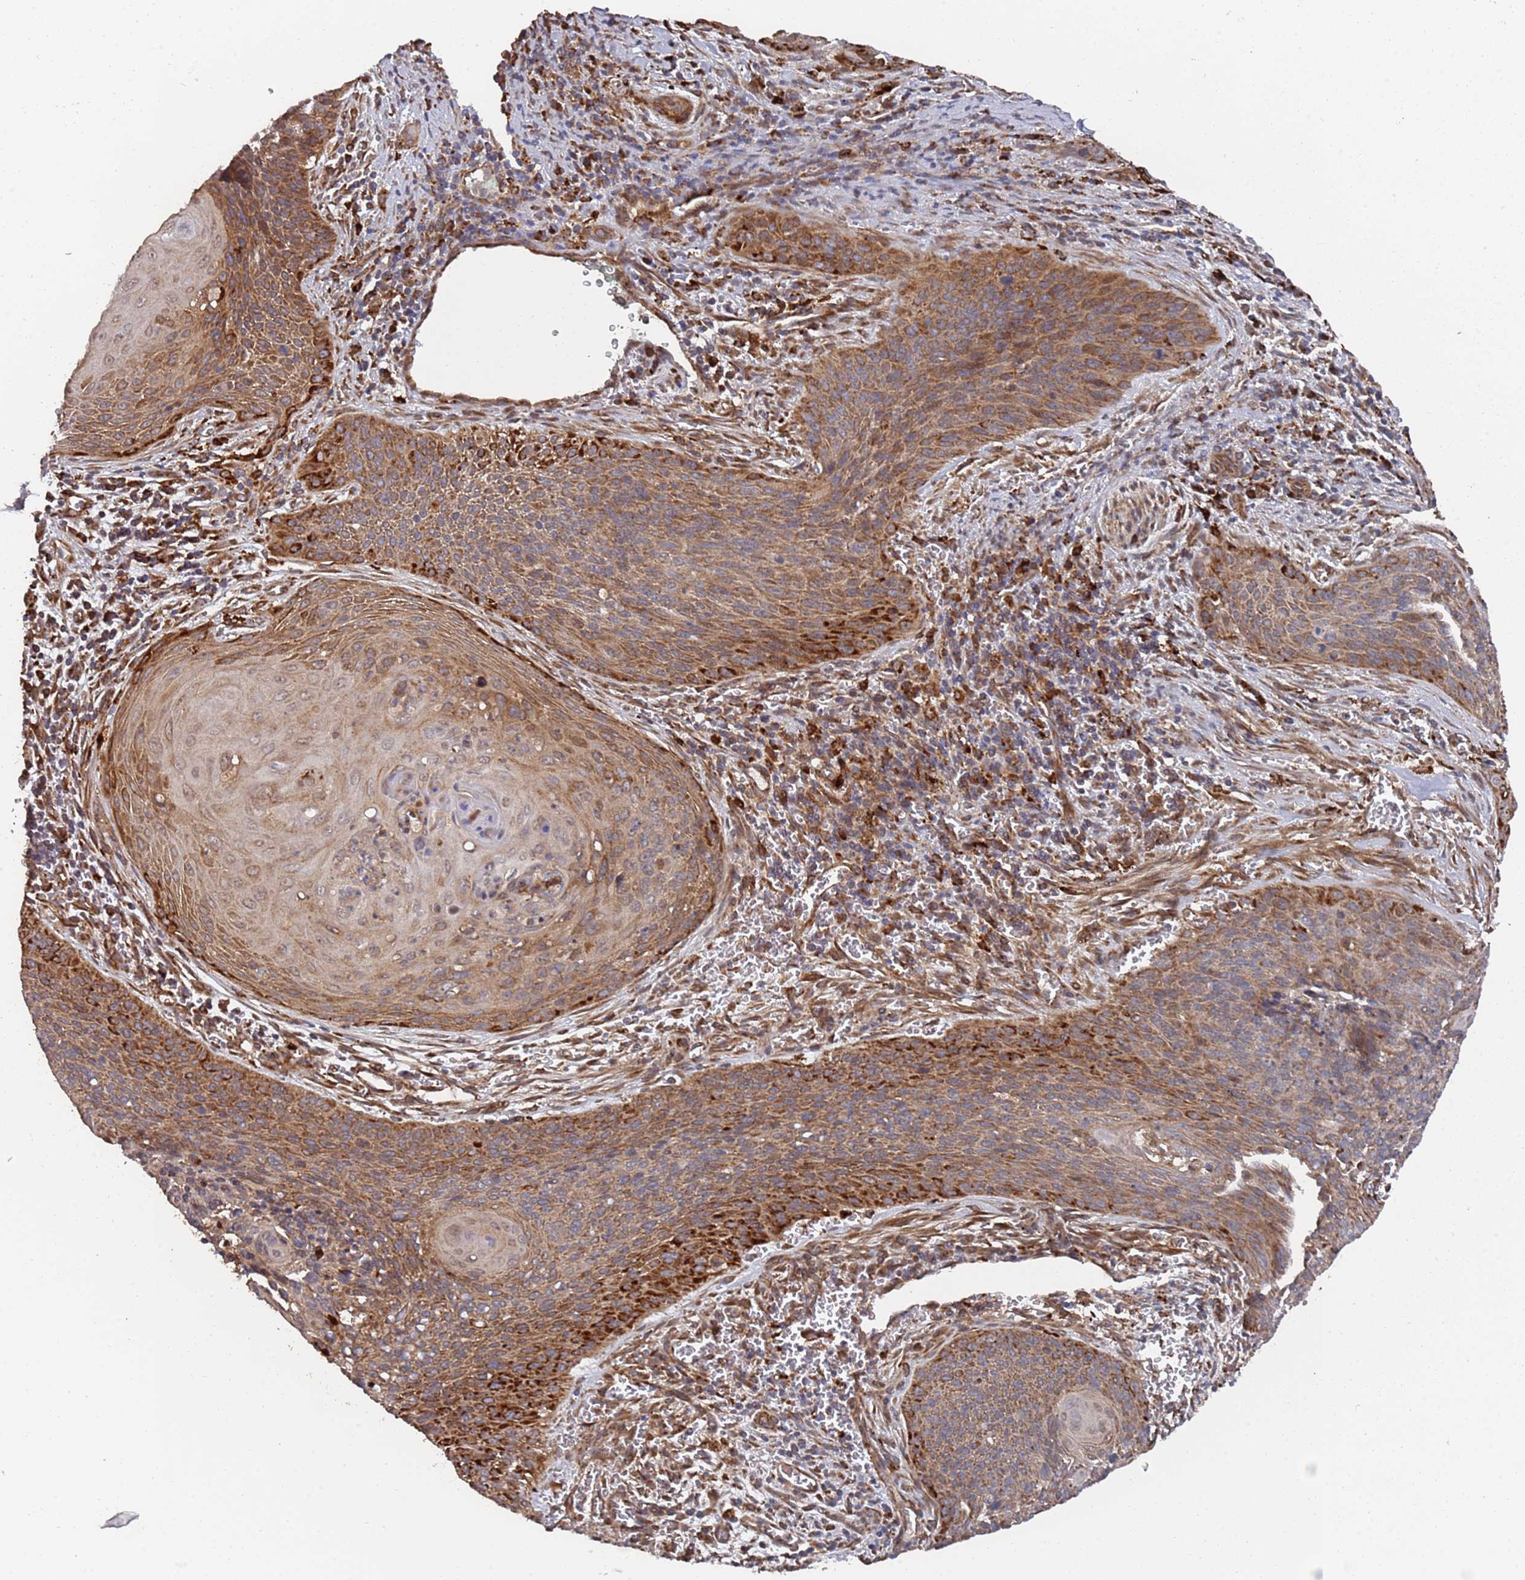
{"staining": {"intensity": "strong", "quantity": ">75%", "location": "cytoplasmic/membranous"}, "tissue": "cervical cancer", "cell_type": "Tumor cells", "image_type": "cancer", "snomed": [{"axis": "morphology", "description": "Squamous cell carcinoma, NOS"}, {"axis": "topography", "description": "Cervix"}], "caption": "The photomicrograph shows immunohistochemical staining of squamous cell carcinoma (cervical). There is strong cytoplasmic/membranous positivity is appreciated in approximately >75% of tumor cells.", "gene": "LACC1", "patient": {"sex": "female", "age": 55}}